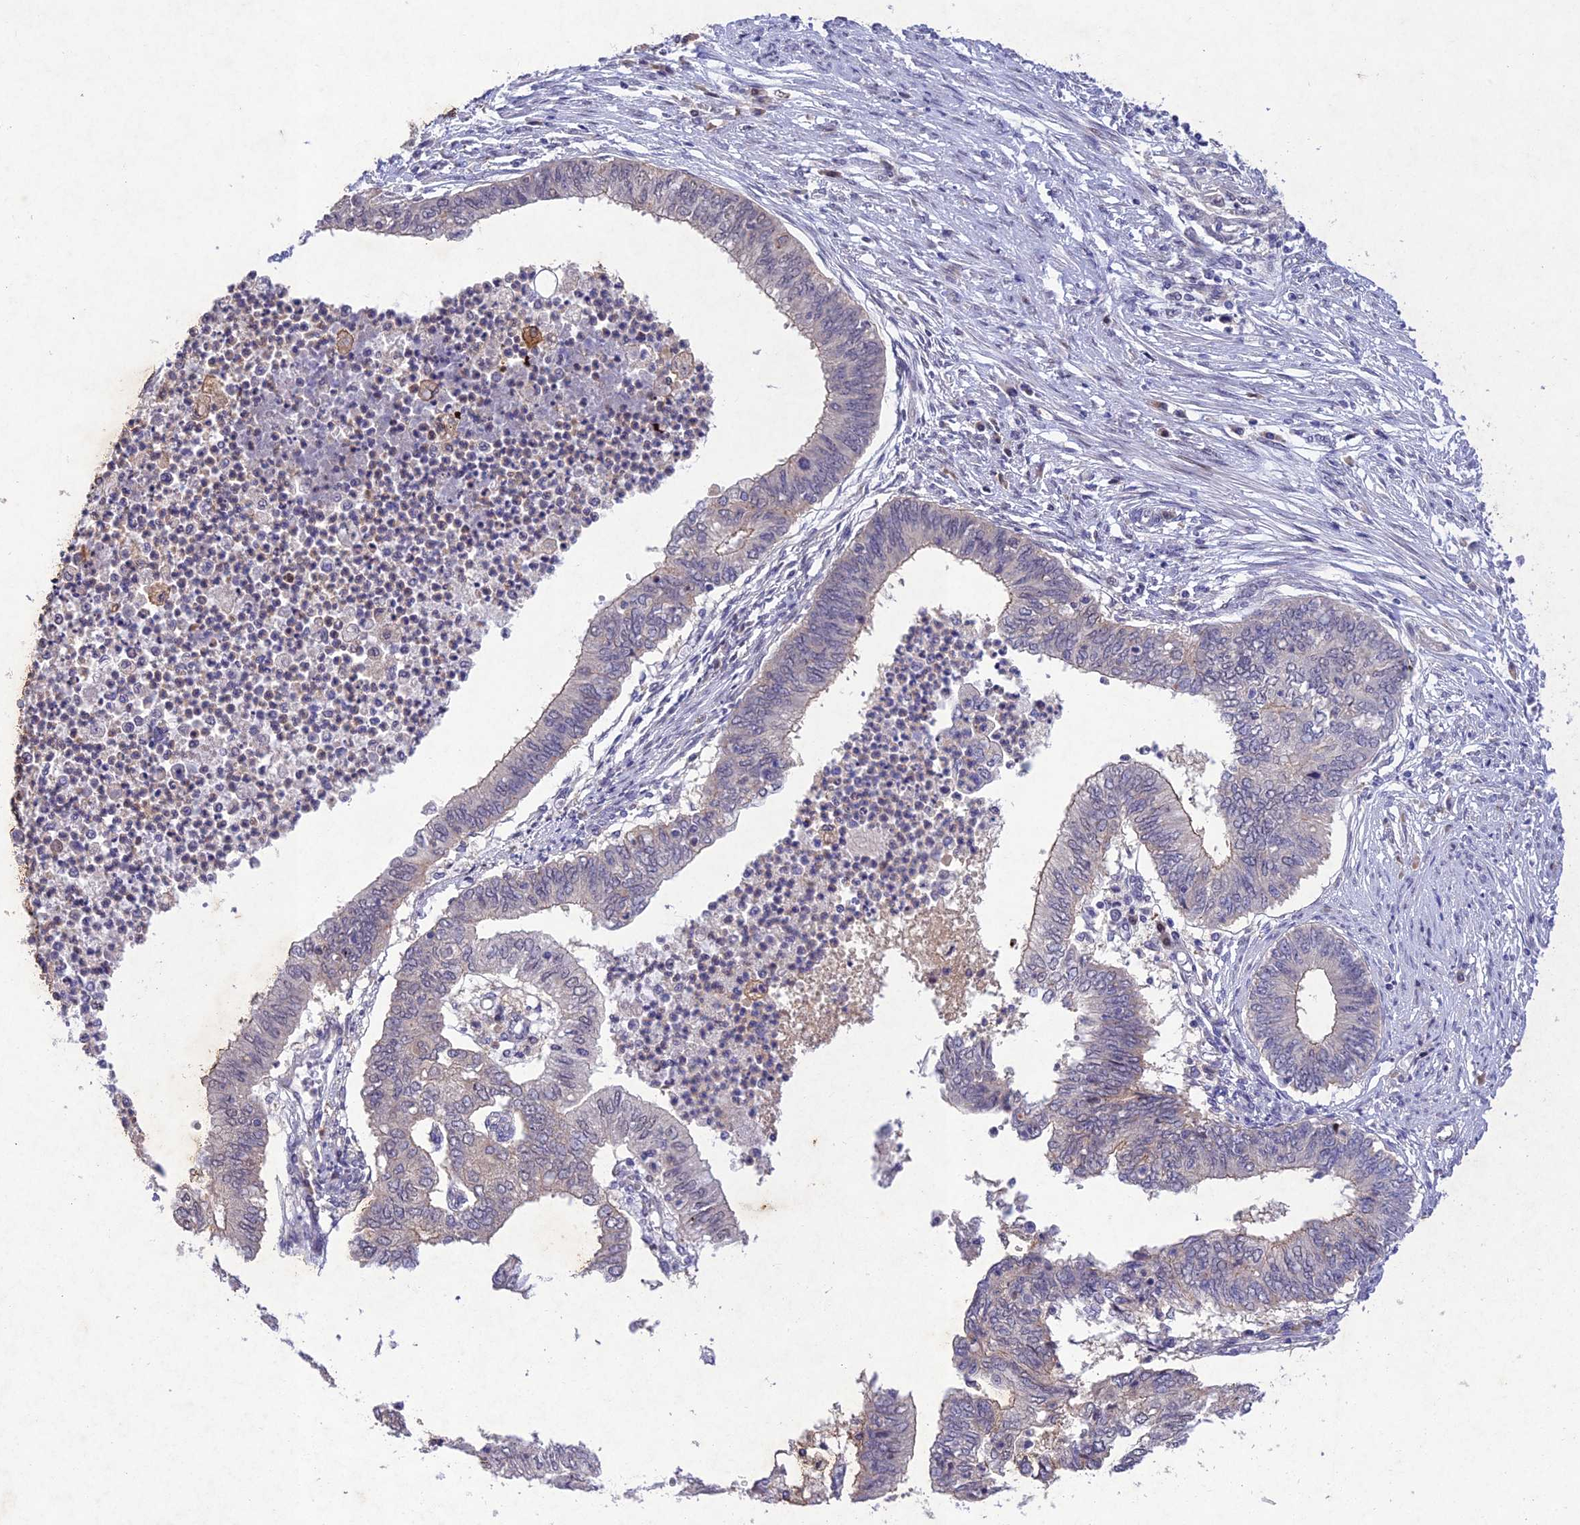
{"staining": {"intensity": "weak", "quantity": "<25%", "location": "cytoplasmic/membranous"}, "tissue": "endometrial cancer", "cell_type": "Tumor cells", "image_type": "cancer", "snomed": [{"axis": "morphology", "description": "Adenocarcinoma, NOS"}, {"axis": "topography", "description": "Endometrium"}], "caption": "IHC of adenocarcinoma (endometrial) exhibits no staining in tumor cells.", "gene": "ANKRD52", "patient": {"sex": "female", "age": 68}}